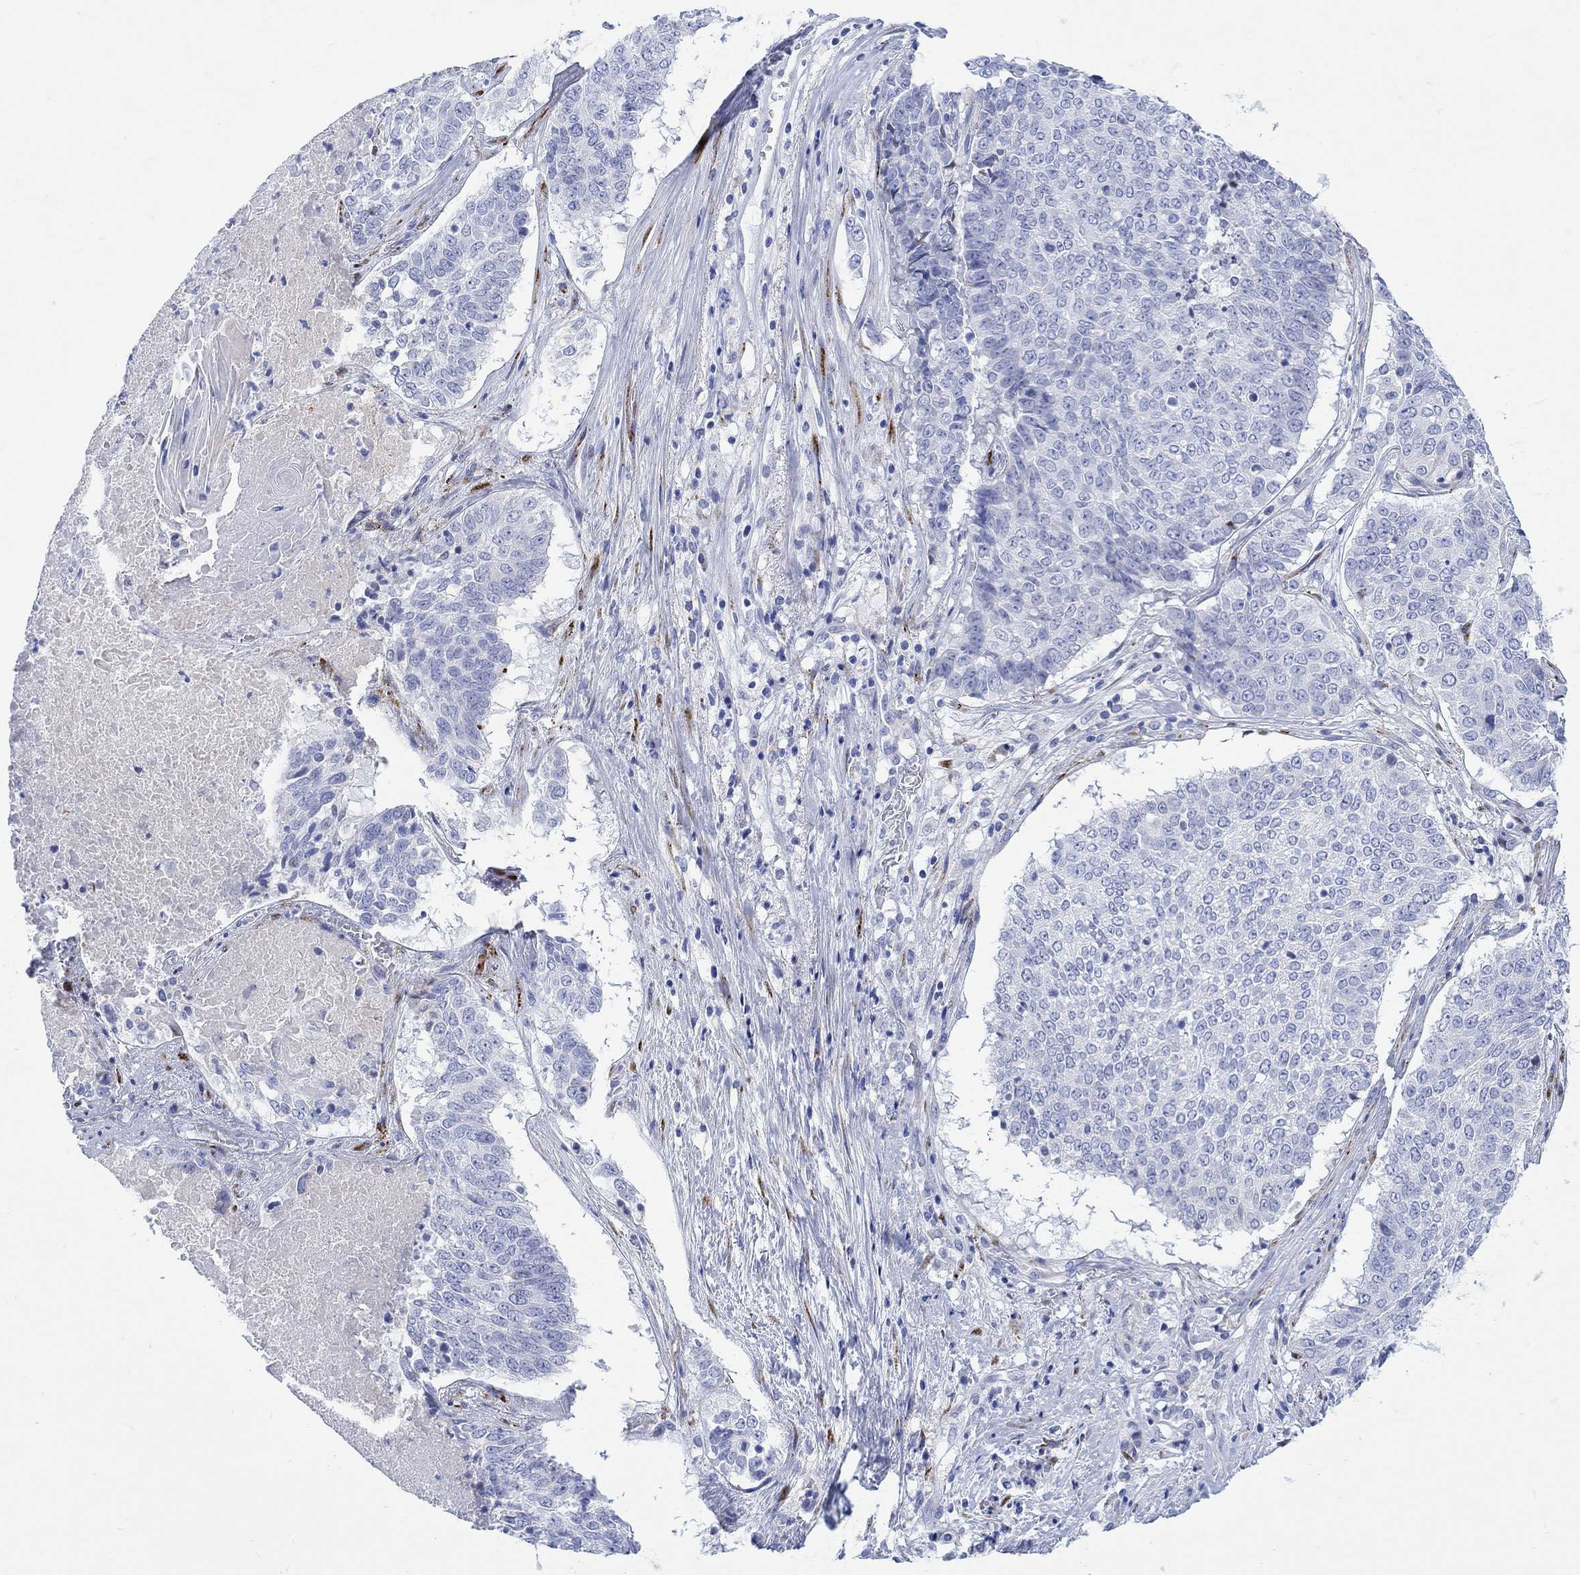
{"staining": {"intensity": "negative", "quantity": "none", "location": "none"}, "tissue": "lung cancer", "cell_type": "Tumor cells", "image_type": "cancer", "snomed": [{"axis": "morphology", "description": "Squamous cell carcinoma, NOS"}, {"axis": "topography", "description": "Lung"}], "caption": "Histopathology image shows no protein staining in tumor cells of squamous cell carcinoma (lung) tissue. (DAB immunohistochemistry visualized using brightfield microscopy, high magnification).", "gene": "MYL1", "patient": {"sex": "male", "age": 64}}